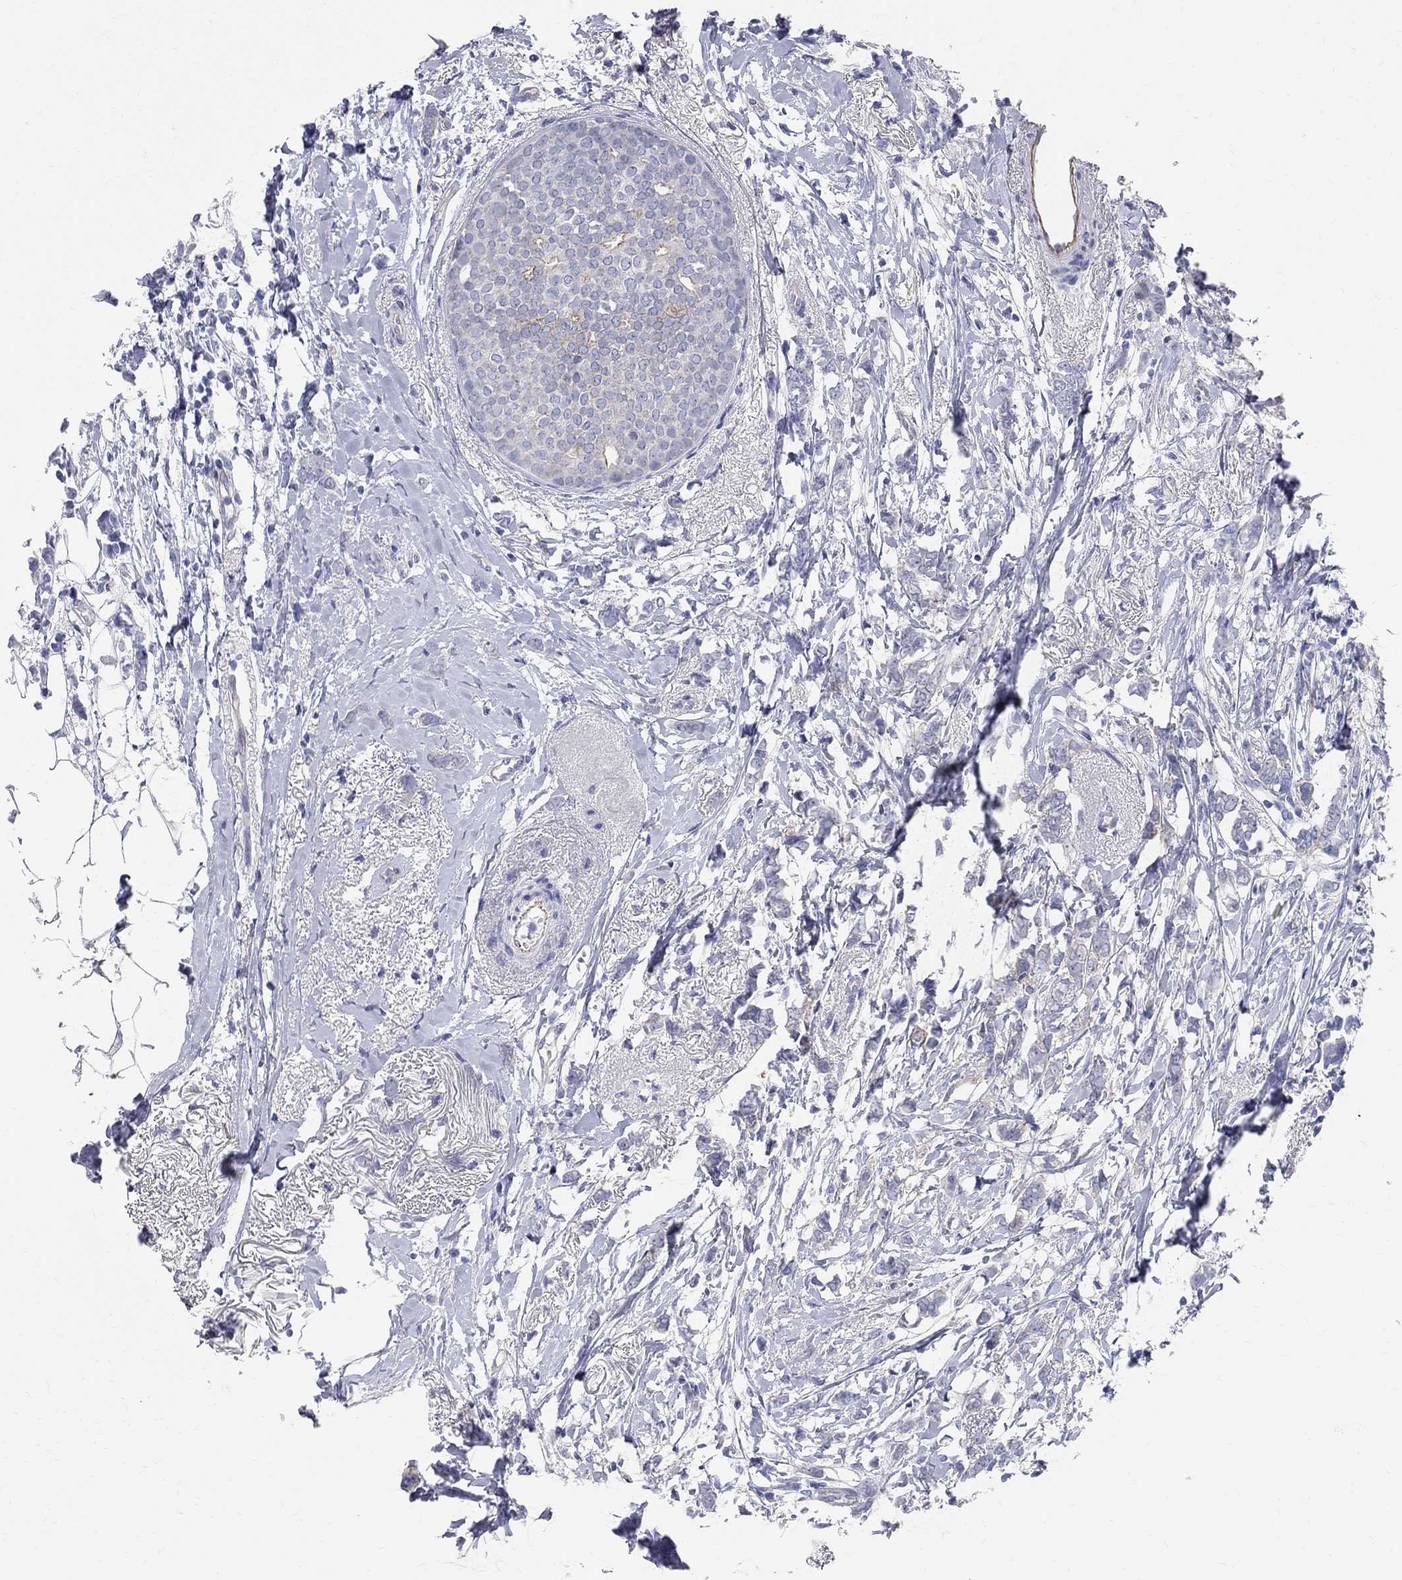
{"staining": {"intensity": "negative", "quantity": "none", "location": "none"}, "tissue": "breast cancer", "cell_type": "Tumor cells", "image_type": "cancer", "snomed": [{"axis": "morphology", "description": "Duct carcinoma"}, {"axis": "topography", "description": "Breast"}], "caption": "IHC of breast invasive ductal carcinoma reveals no positivity in tumor cells.", "gene": "AOX1", "patient": {"sex": "female", "age": 40}}